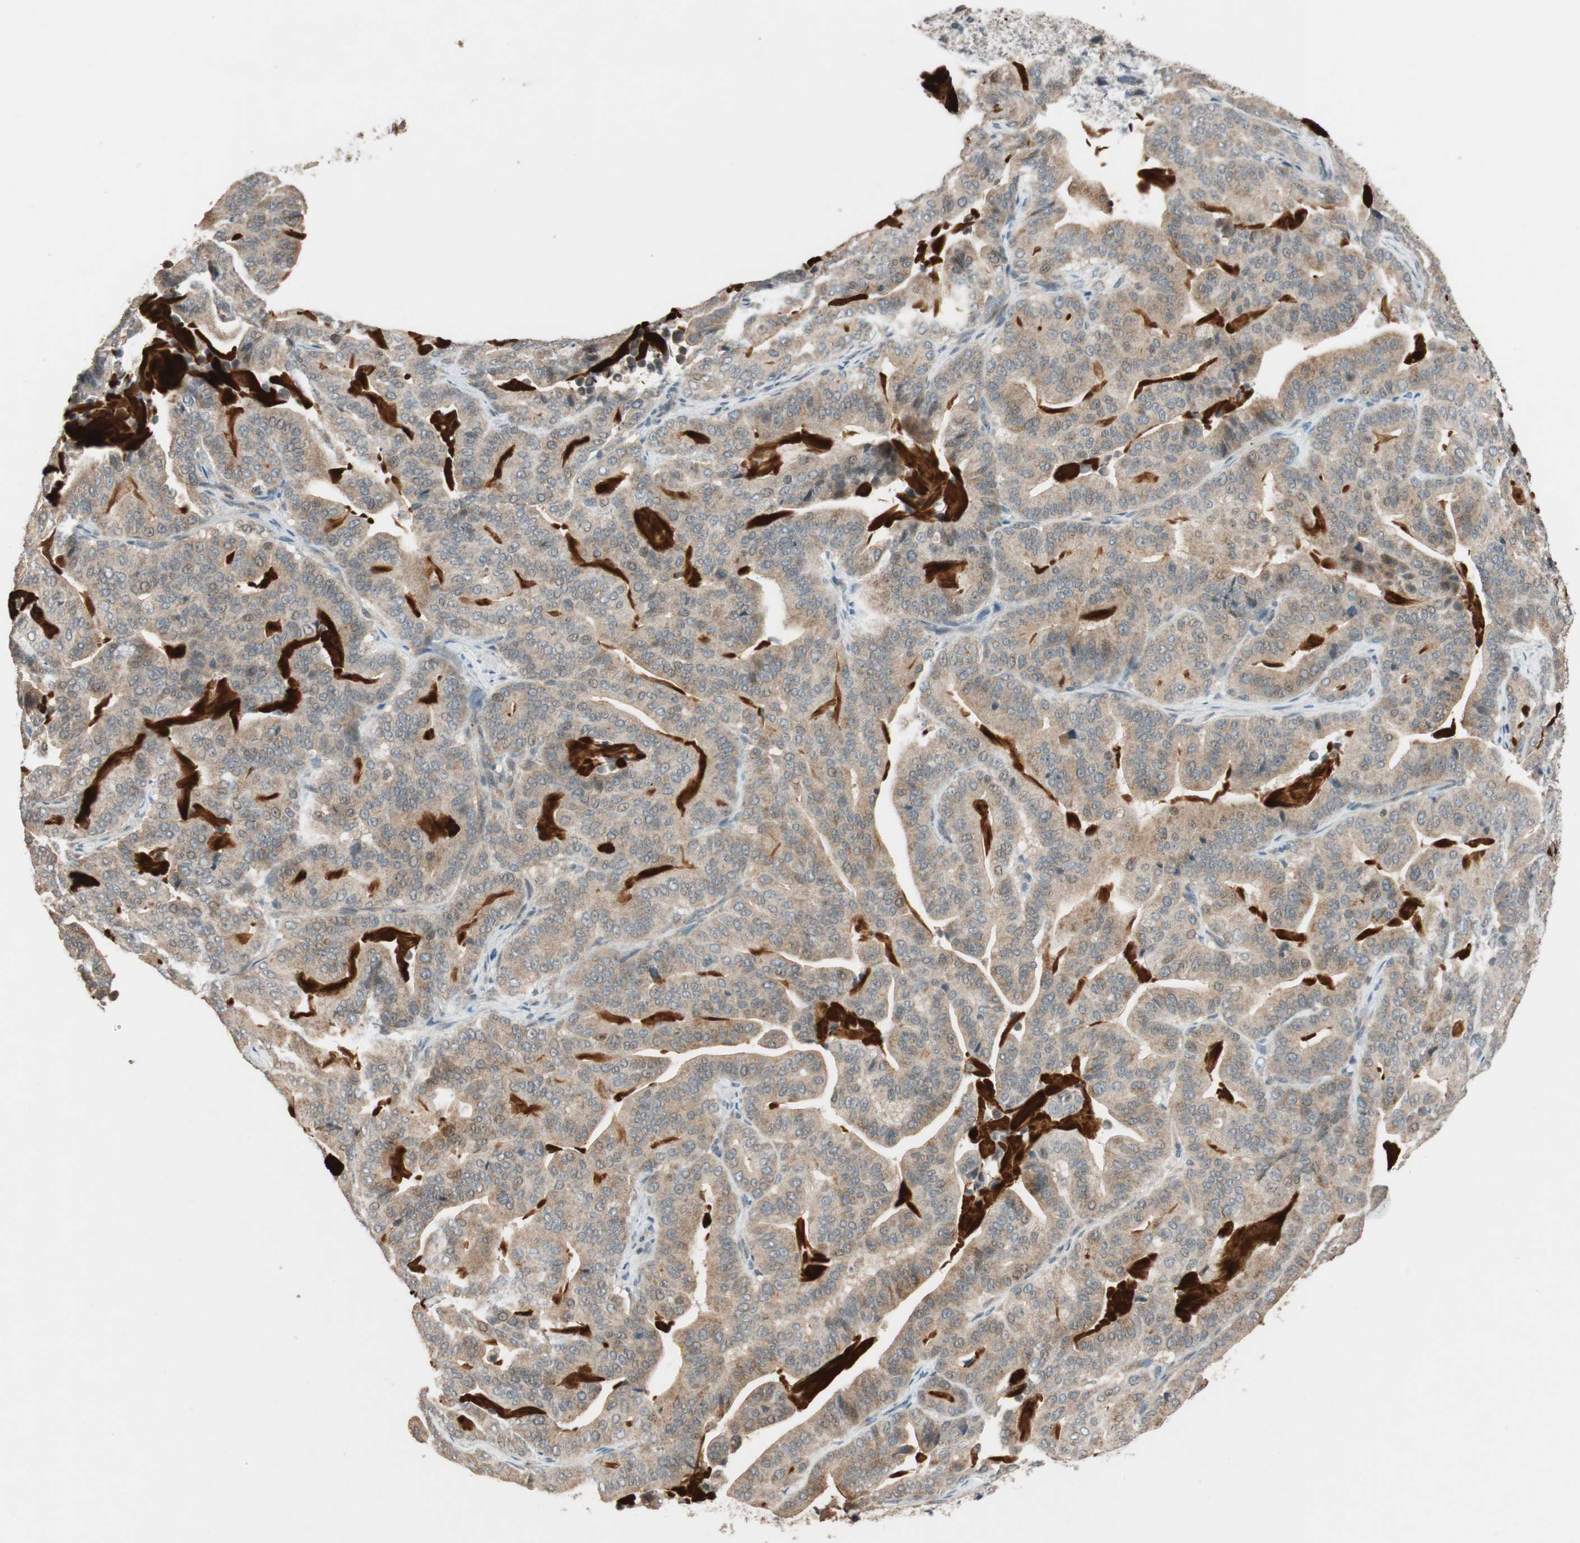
{"staining": {"intensity": "weak", "quantity": ">75%", "location": "cytoplasmic/membranous"}, "tissue": "pancreatic cancer", "cell_type": "Tumor cells", "image_type": "cancer", "snomed": [{"axis": "morphology", "description": "Adenocarcinoma, NOS"}, {"axis": "topography", "description": "Pancreas"}], "caption": "About >75% of tumor cells in human pancreatic cancer (adenocarcinoma) exhibit weak cytoplasmic/membranous protein expression as visualized by brown immunohistochemical staining.", "gene": "GLB1", "patient": {"sex": "male", "age": 63}}